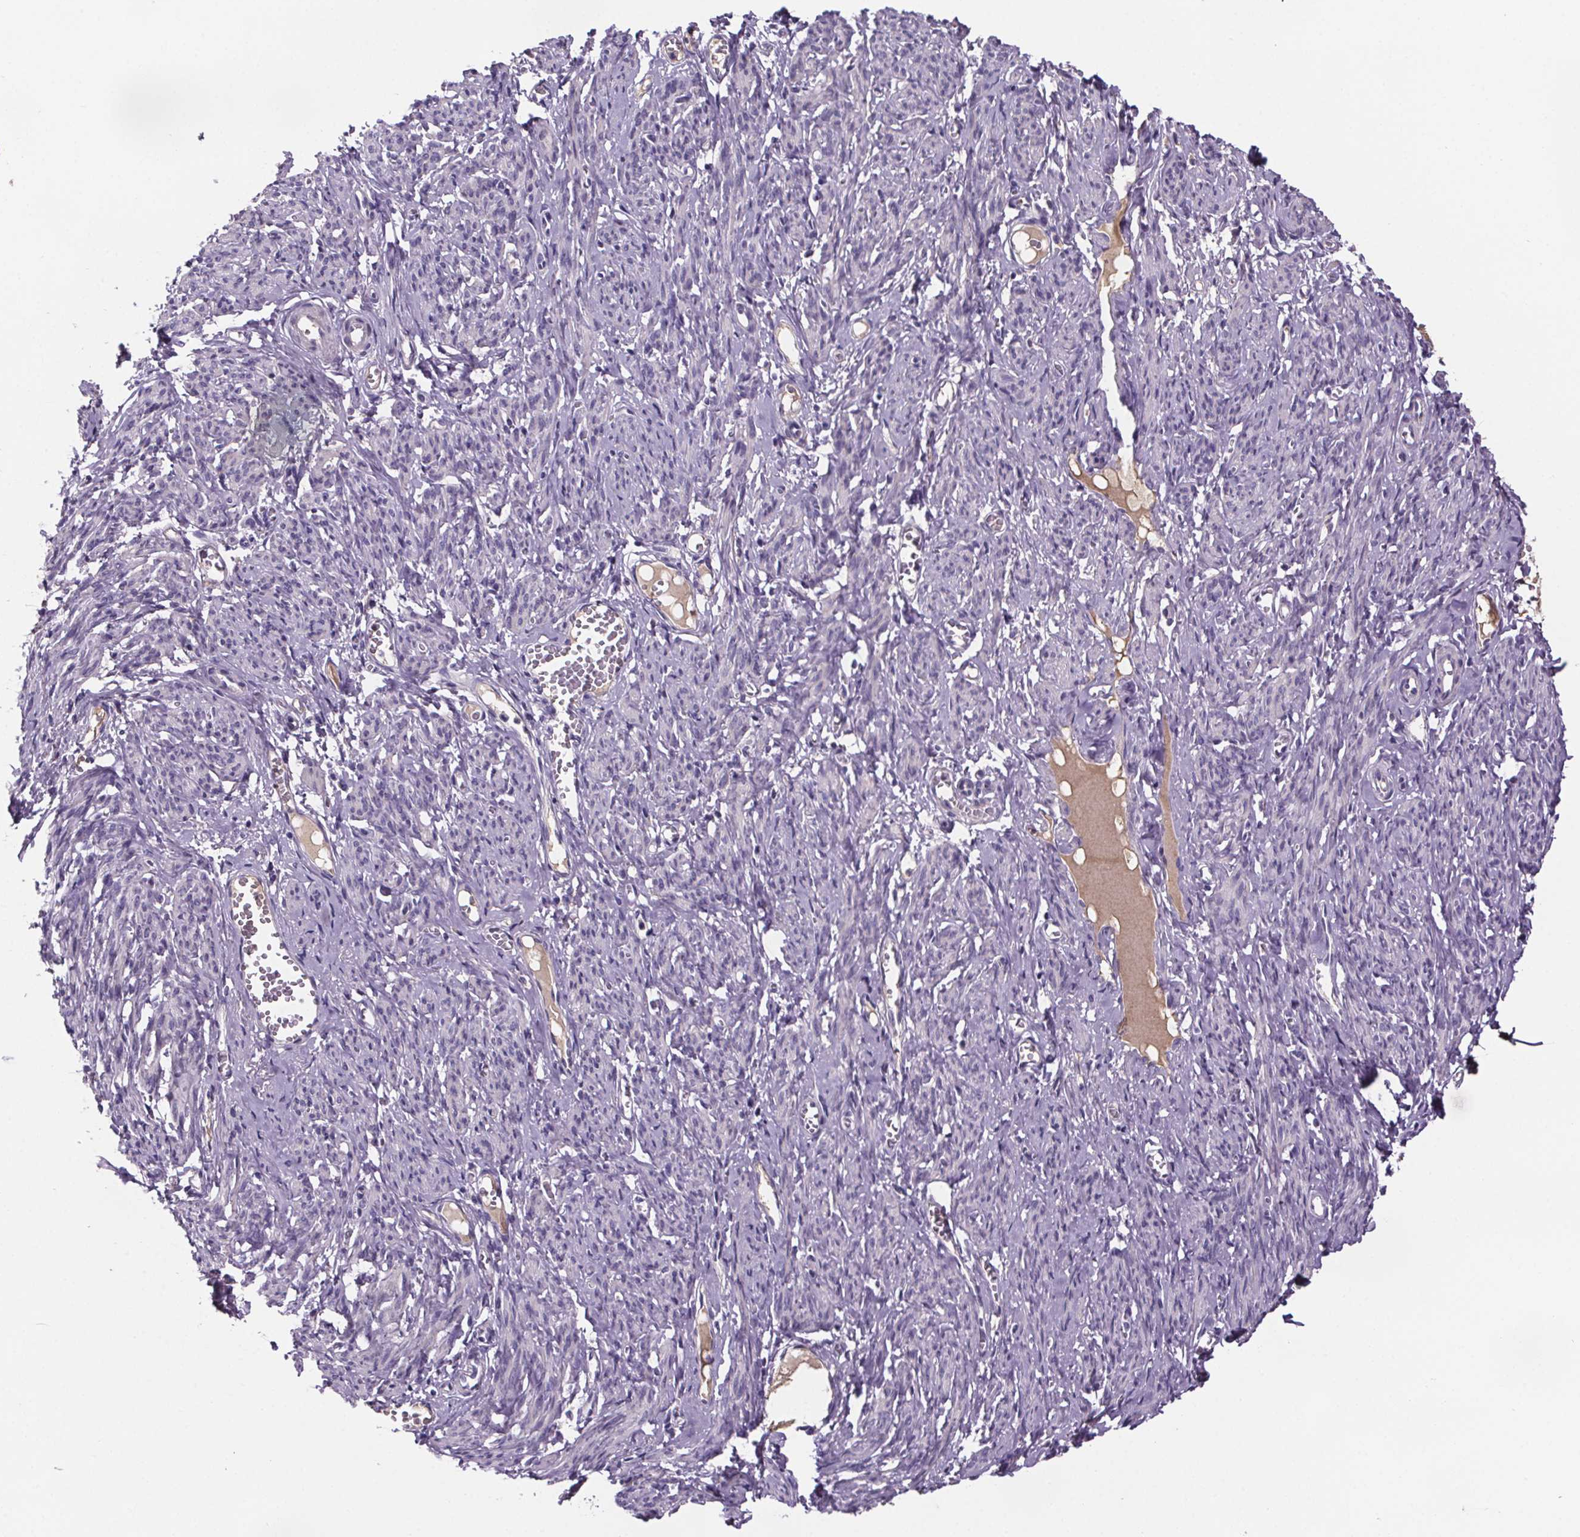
{"staining": {"intensity": "negative", "quantity": "none", "location": "none"}, "tissue": "smooth muscle", "cell_type": "Smooth muscle cells", "image_type": "normal", "snomed": [{"axis": "morphology", "description": "Normal tissue, NOS"}, {"axis": "topography", "description": "Smooth muscle"}], "caption": "Immunohistochemistry of benign smooth muscle displays no expression in smooth muscle cells.", "gene": "CUBN", "patient": {"sex": "female", "age": 65}}